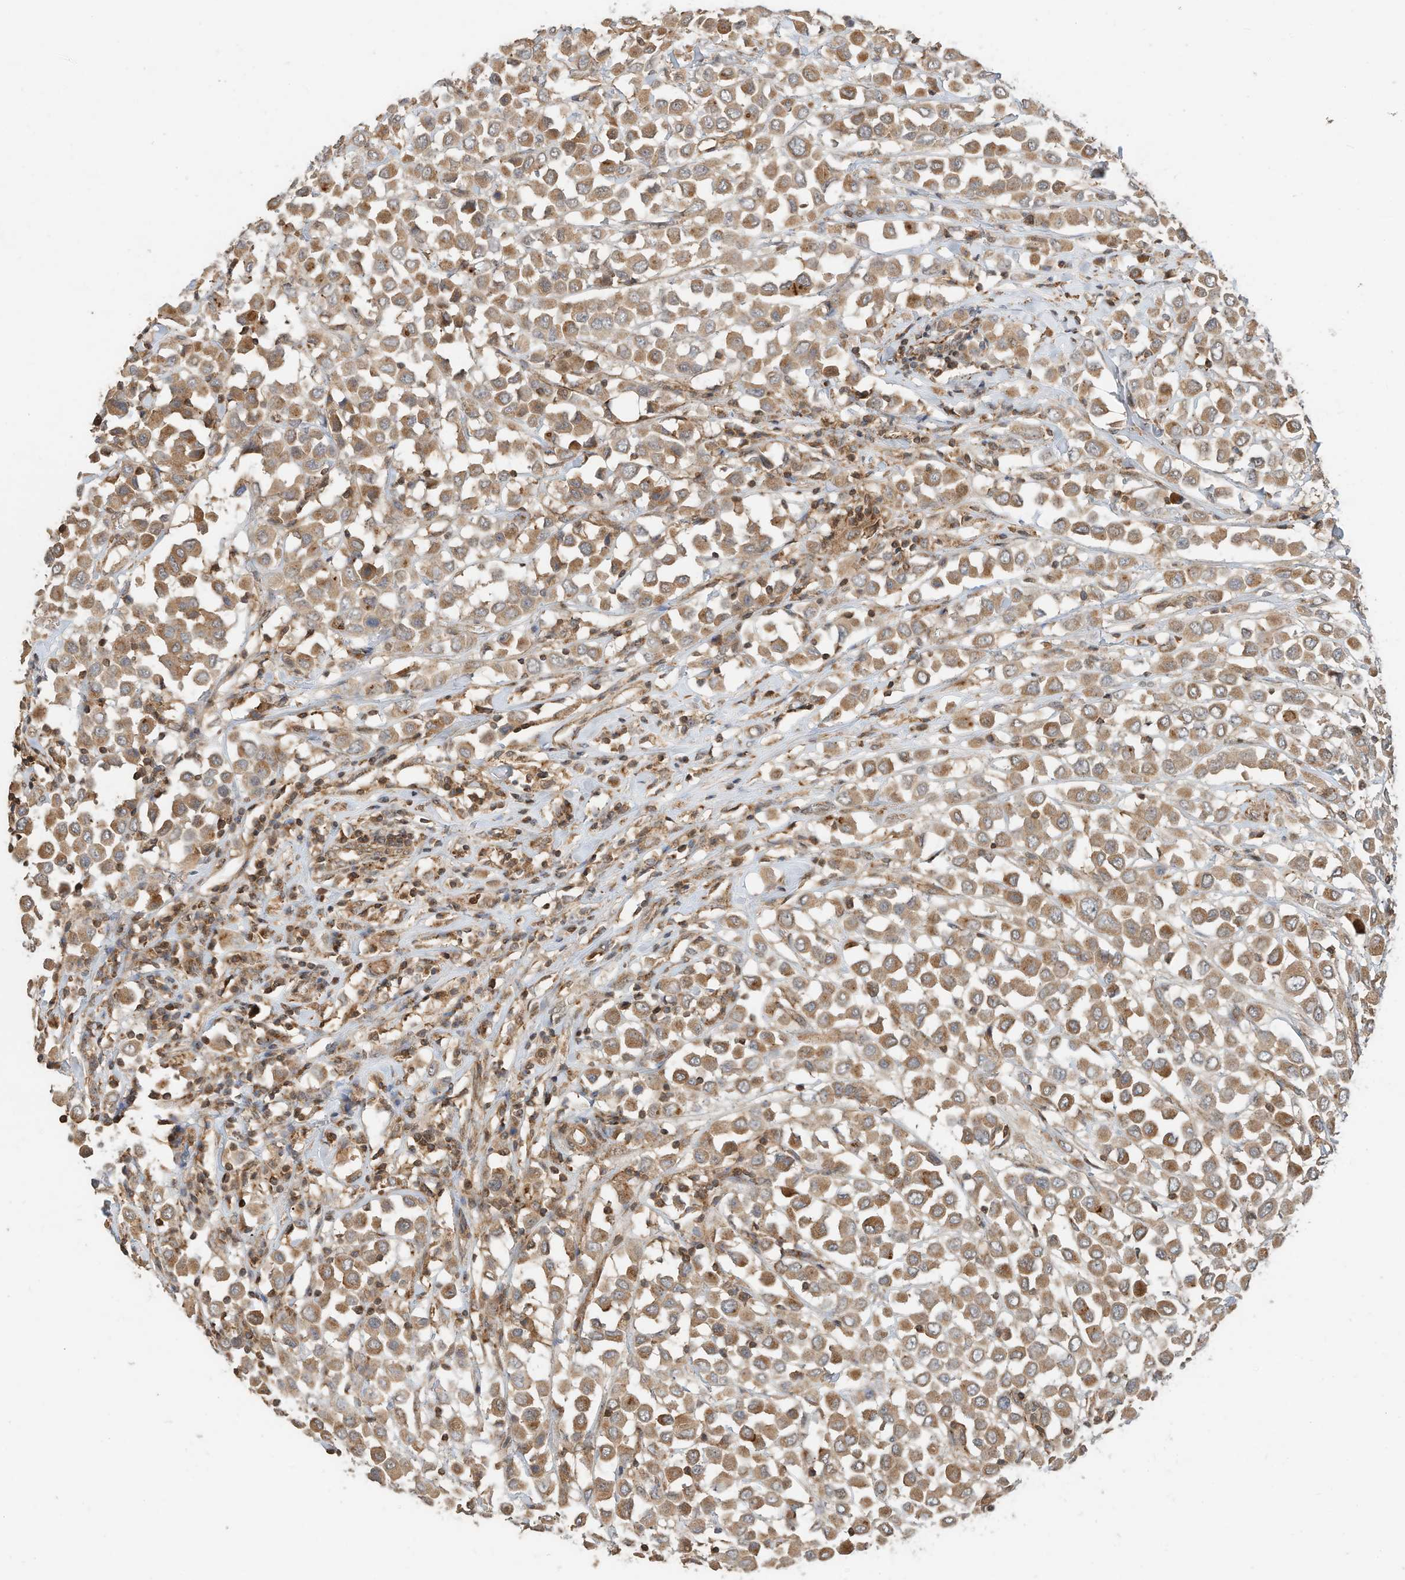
{"staining": {"intensity": "moderate", "quantity": ">75%", "location": "cytoplasmic/membranous"}, "tissue": "breast cancer", "cell_type": "Tumor cells", "image_type": "cancer", "snomed": [{"axis": "morphology", "description": "Duct carcinoma"}, {"axis": "topography", "description": "Breast"}], "caption": "Human breast cancer stained for a protein (brown) demonstrates moderate cytoplasmic/membranous positive expression in approximately >75% of tumor cells.", "gene": "CPAMD8", "patient": {"sex": "female", "age": 61}}